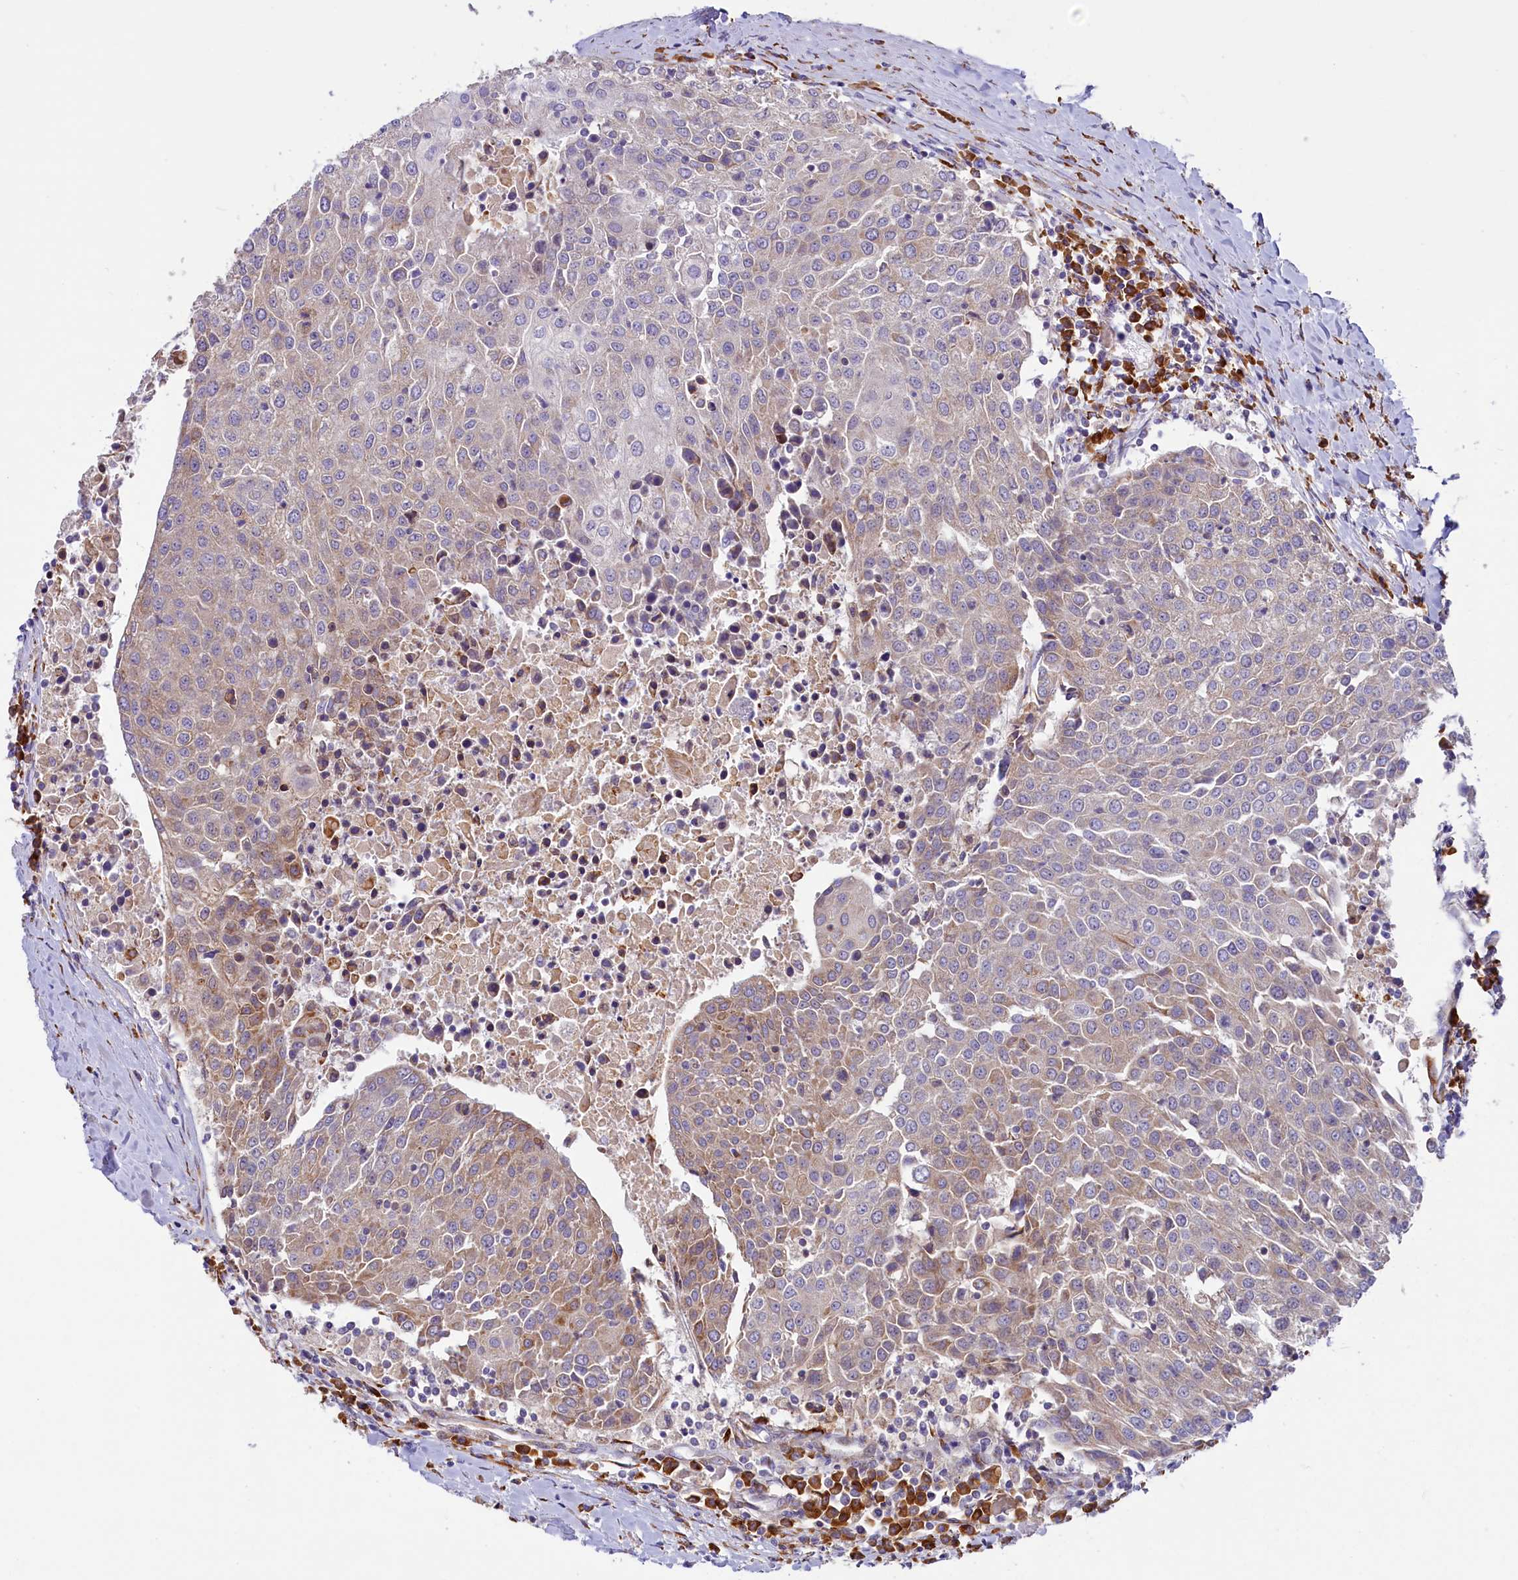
{"staining": {"intensity": "weak", "quantity": "<25%", "location": "cytoplasmic/membranous"}, "tissue": "urothelial cancer", "cell_type": "Tumor cells", "image_type": "cancer", "snomed": [{"axis": "morphology", "description": "Urothelial carcinoma, High grade"}, {"axis": "topography", "description": "Urinary bladder"}], "caption": "An IHC image of urothelial carcinoma (high-grade) is shown. There is no staining in tumor cells of urothelial carcinoma (high-grade).", "gene": "SSC5D", "patient": {"sex": "female", "age": 85}}